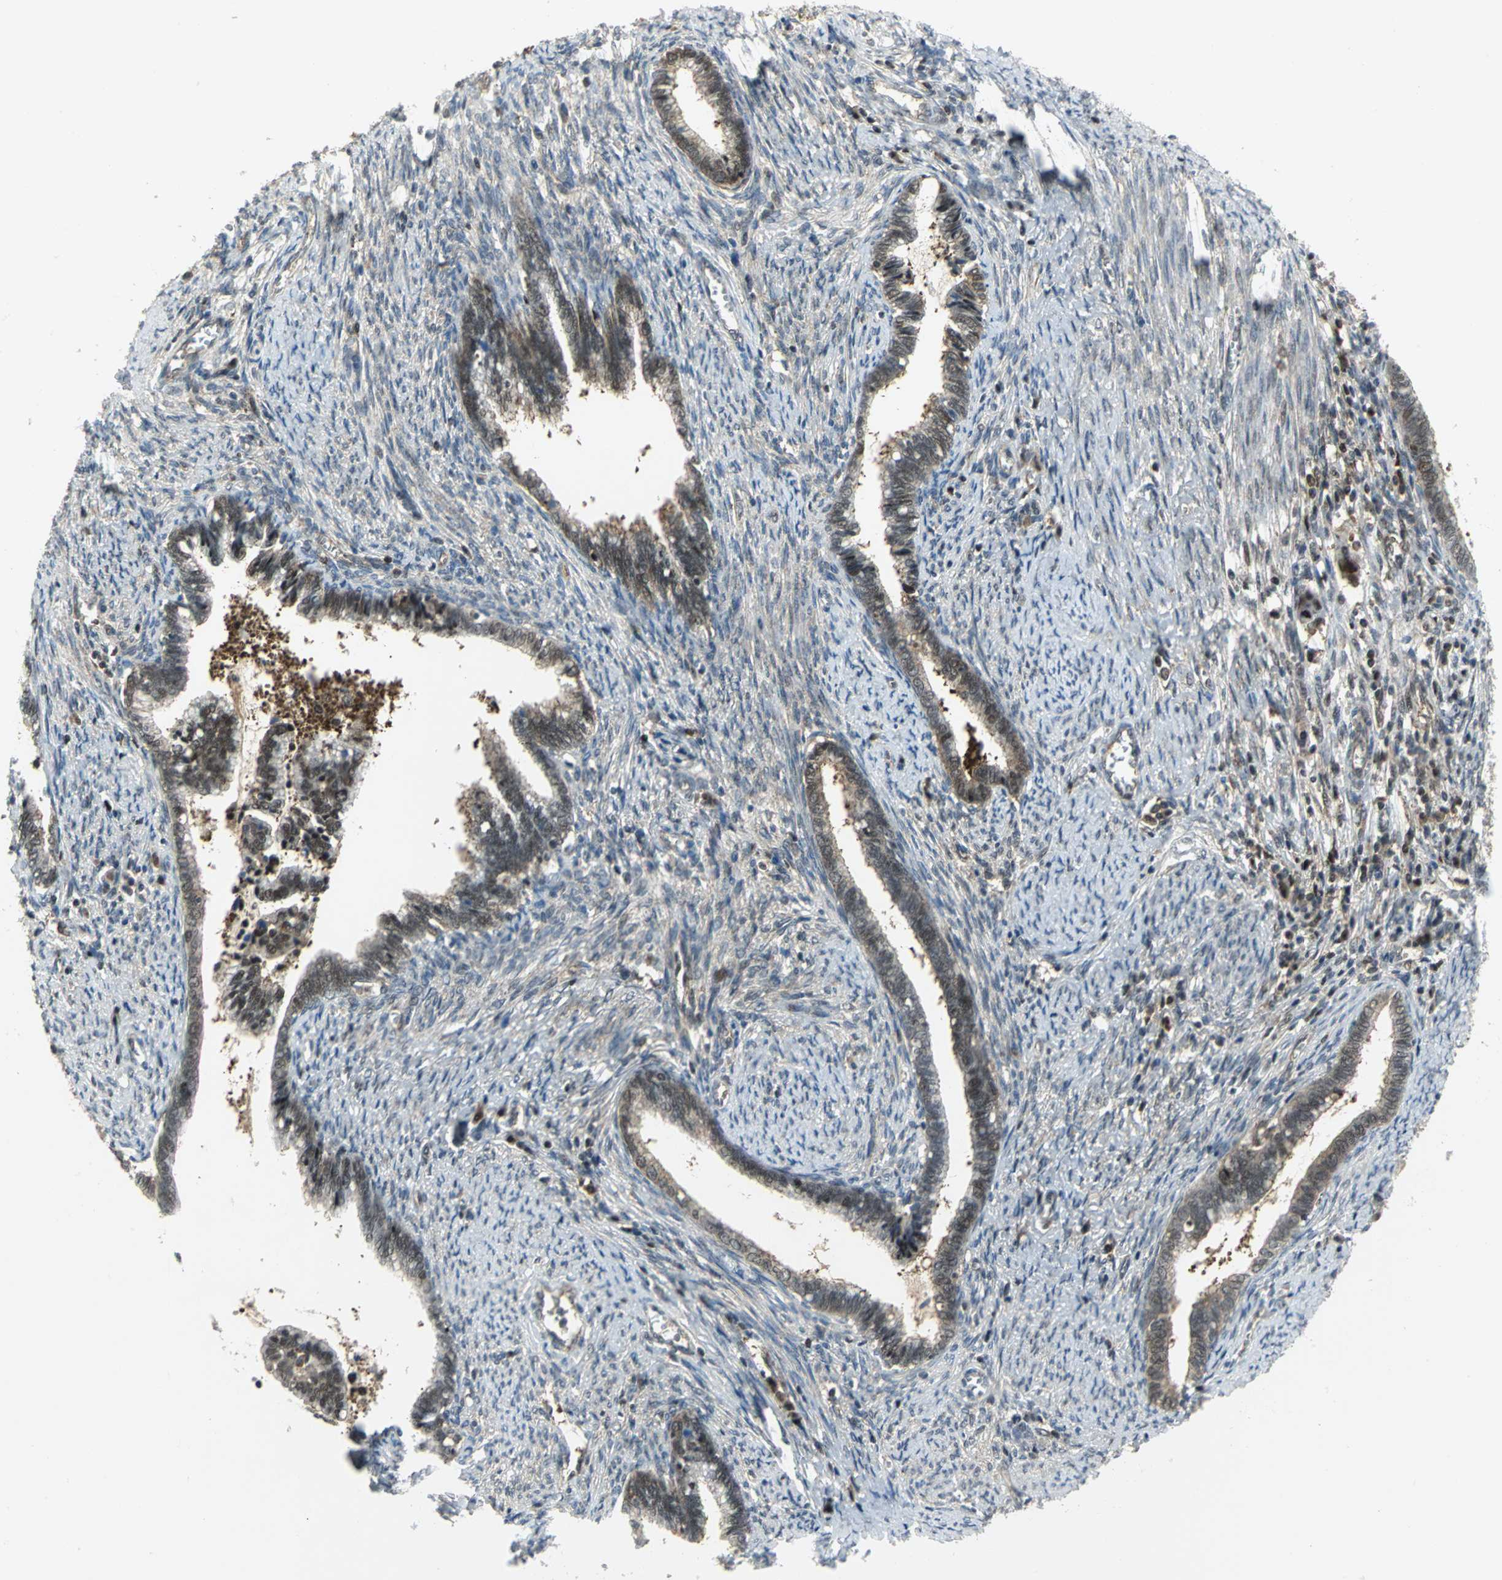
{"staining": {"intensity": "weak", "quantity": "25%-75%", "location": "cytoplasmic/membranous"}, "tissue": "cervical cancer", "cell_type": "Tumor cells", "image_type": "cancer", "snomed": [{"axis": "morphology", "description": "Adenocarcinoma, NOS"}, {"axis": "topography", "description": "Cervix"}], "caption": "Immunohistochemistry (IHC) photomicrograph of human cervical cancer (adenocarcinoma) stained for a protein (brown), which displays low levels of weak cytoplasmic/membranous staining in approximately 25%-75% of tumor cells.", "gene": "PSMA4", "patient": {"sex": "female", "age": 44}}